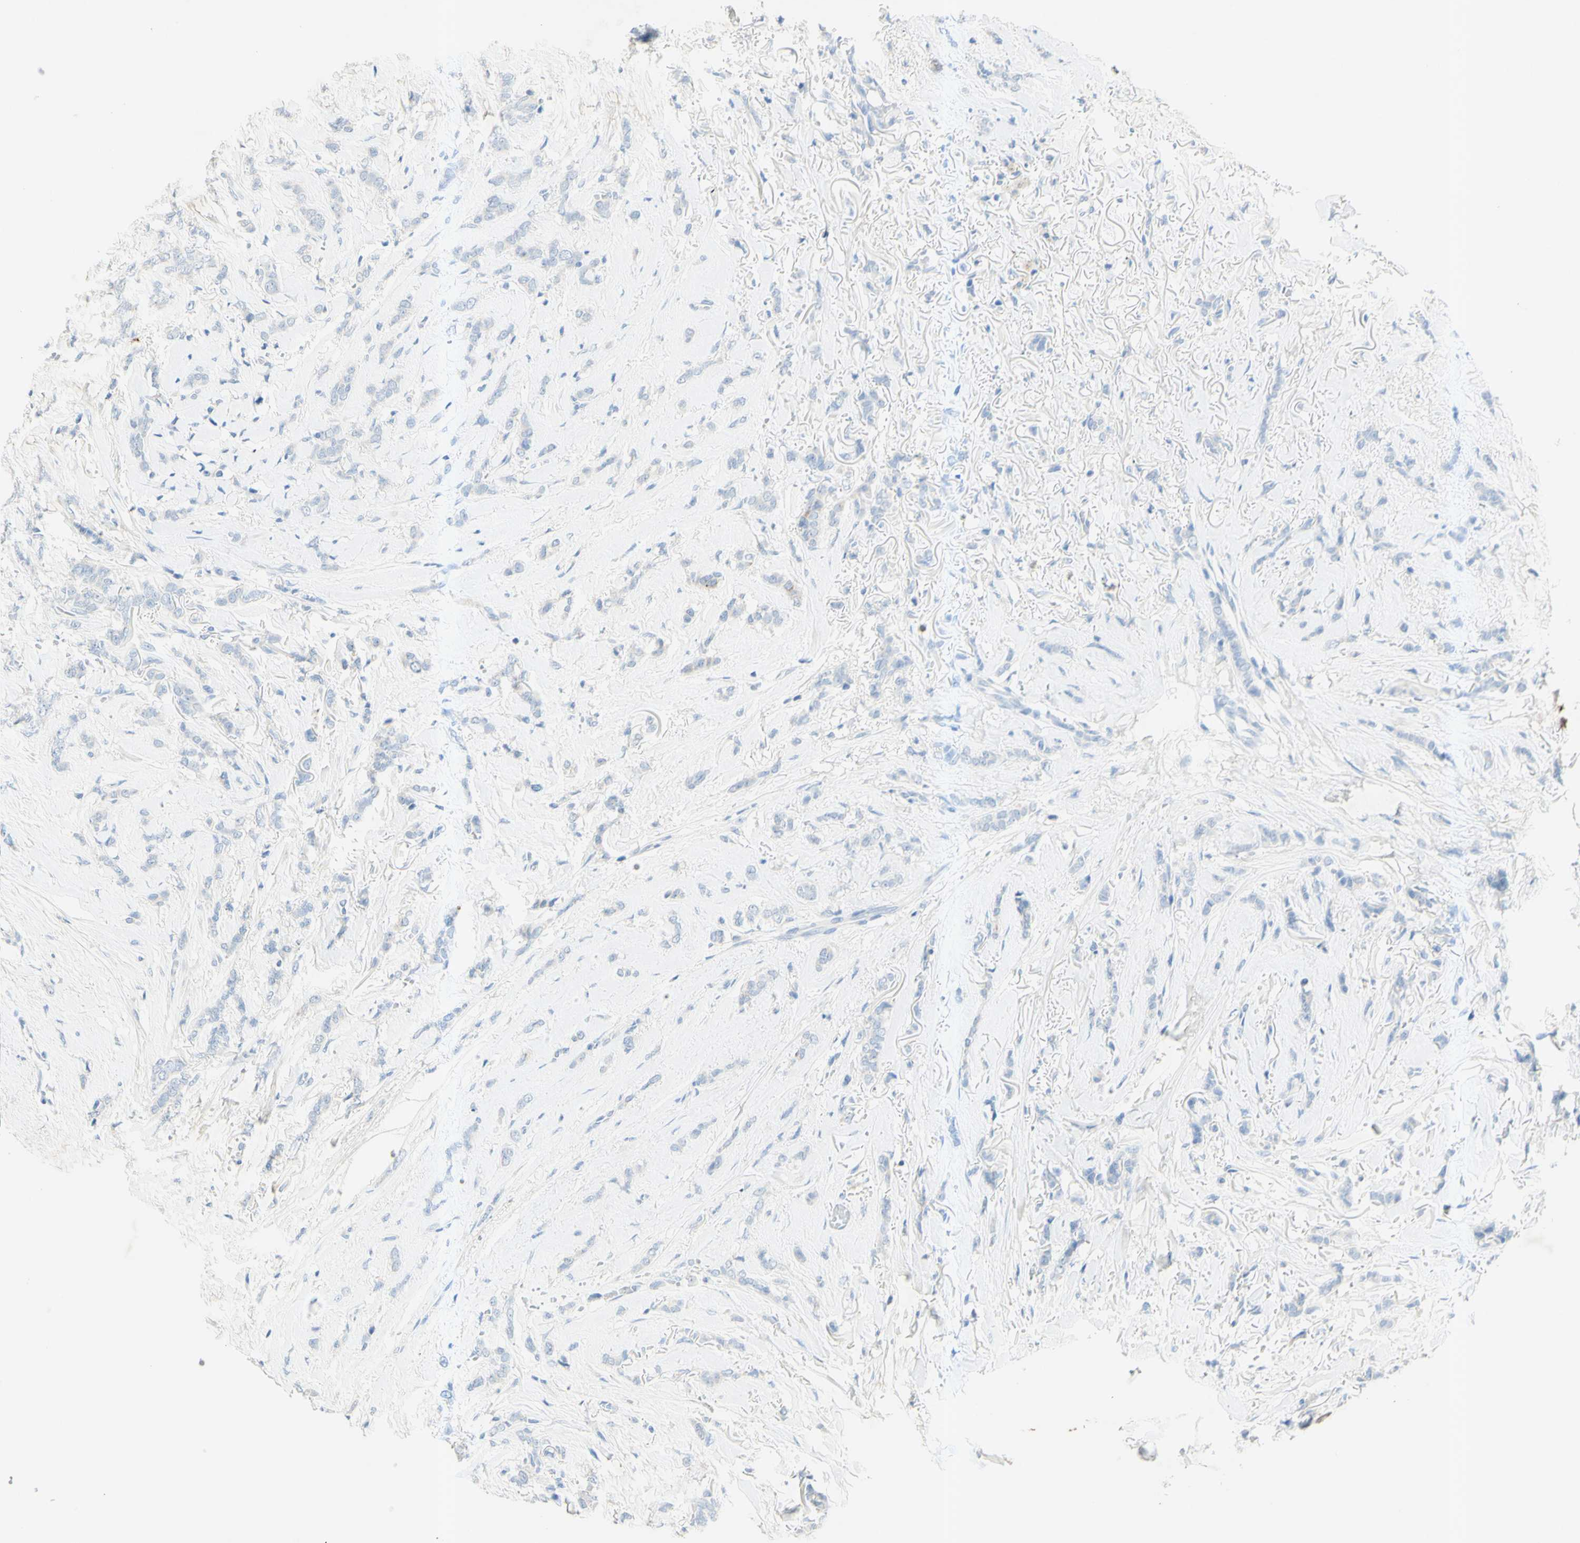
{"staining": {"intensity": "negative", "quantity": "none", "location": "none"}, "tissue": "breast cancer", "cell_type": "Tumor cells", "image_type": "cancer", "snomed": [{"axis": "morphology", "description": "Lobular carcinoma"}, {"axis": "topography", "description": "Skin"}, {"axis": "topography", "description": "Breast"}], "caption": "A micrograph of breast lobular carcinoma stained for a protein demonstrates no brown staining in tumor cells.", "gene": "GDF15", "patient": {"sex": "female", "age": 46}}